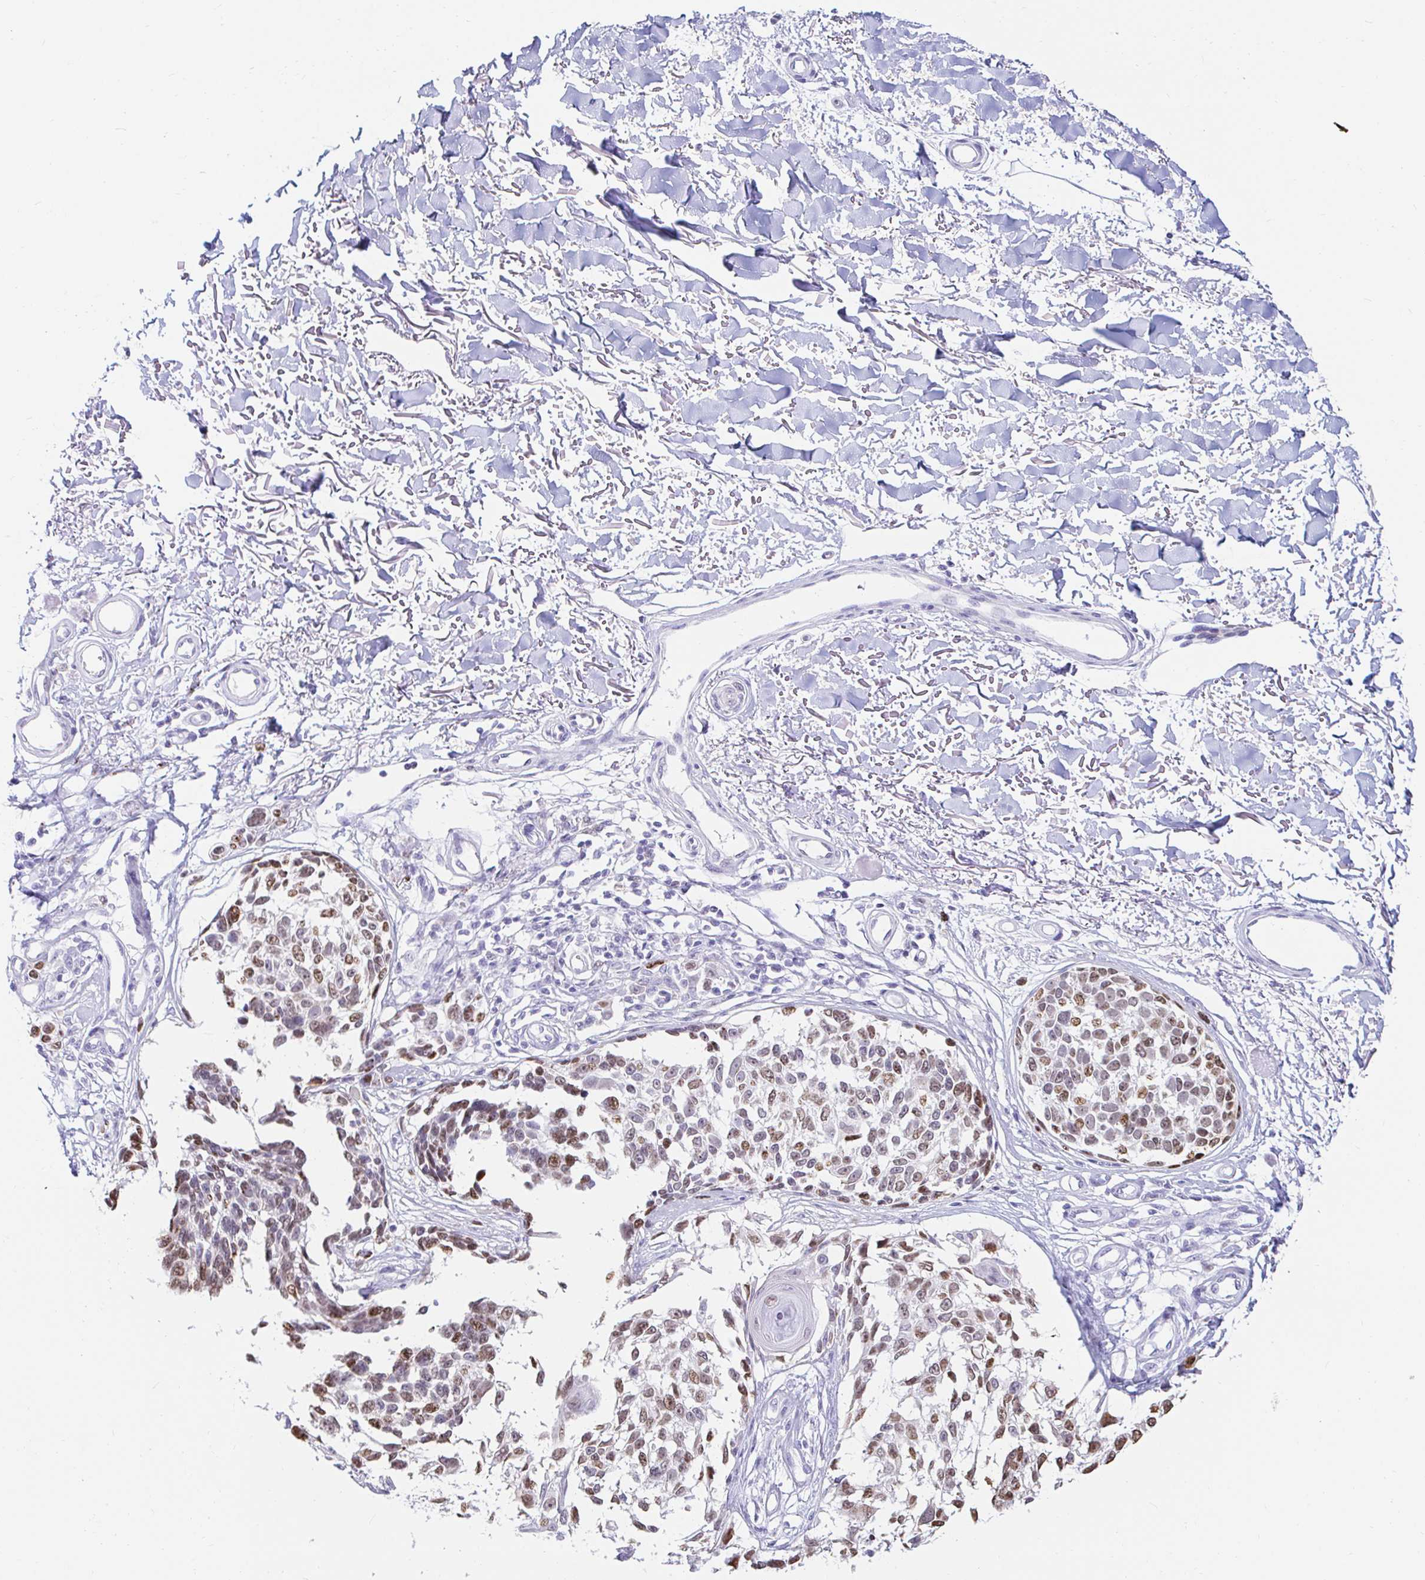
{"staining": {"intensity": "moderate", "quantity": ">75%", "location": "nuclear"}, "tissue": "melanoma", "cell_type": "Tumor cells", "image_type": "cancer", "snomed": [{"axis": "morphology", "description": "Malignant melanoma, NOS"}, {"axis": "topography", "description": "Skin"}], "caption": "Melanoma tissue shows moderate nuclear expression in about >75% of tumor cells The staining was performed using DAB (3,3'-diaminobenzidine), with brown indicating positive protein expression. Nuclei are stained blue with hematoxylin.", "gene": "CAPSL", "patient": {"sex": "male", "age": 73}}